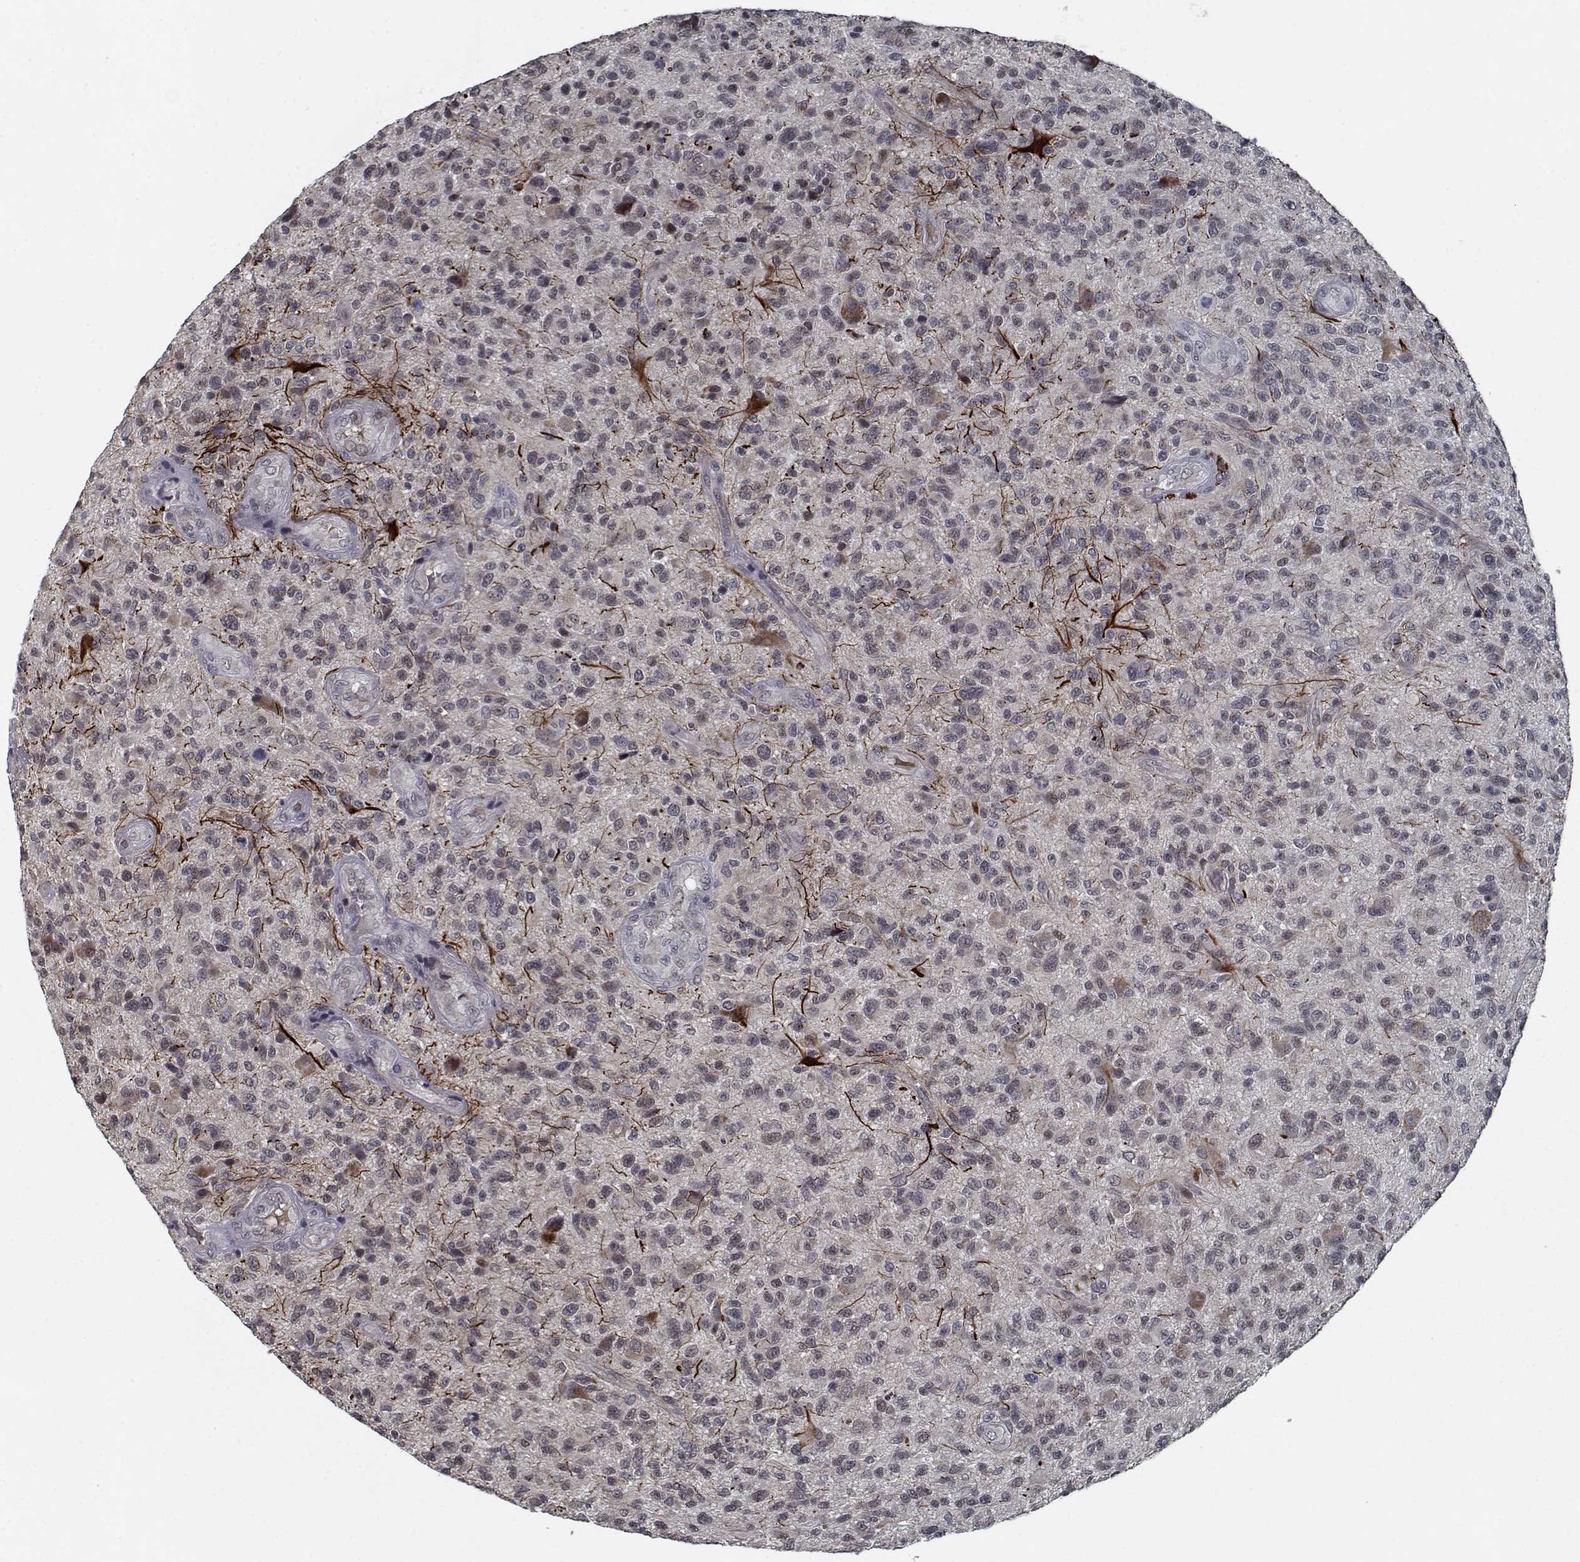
{"staining": {"intensity": "negative", "quantity": "none", "location": "none"}, "tissue": "glioma", "cell_type": "Tumor cells", "image_type": "cancer", "snomed": [{"axis": "morphology", "description": "Glioma, malignant, High grade"}, {"axis": "topography", "description": "Brain"}], "caption": "Human glioma stained for a protein using IHC shows no expression in tumor cells.", "gene": "NLK", "patient": {"sex": "male", "age": 47}}